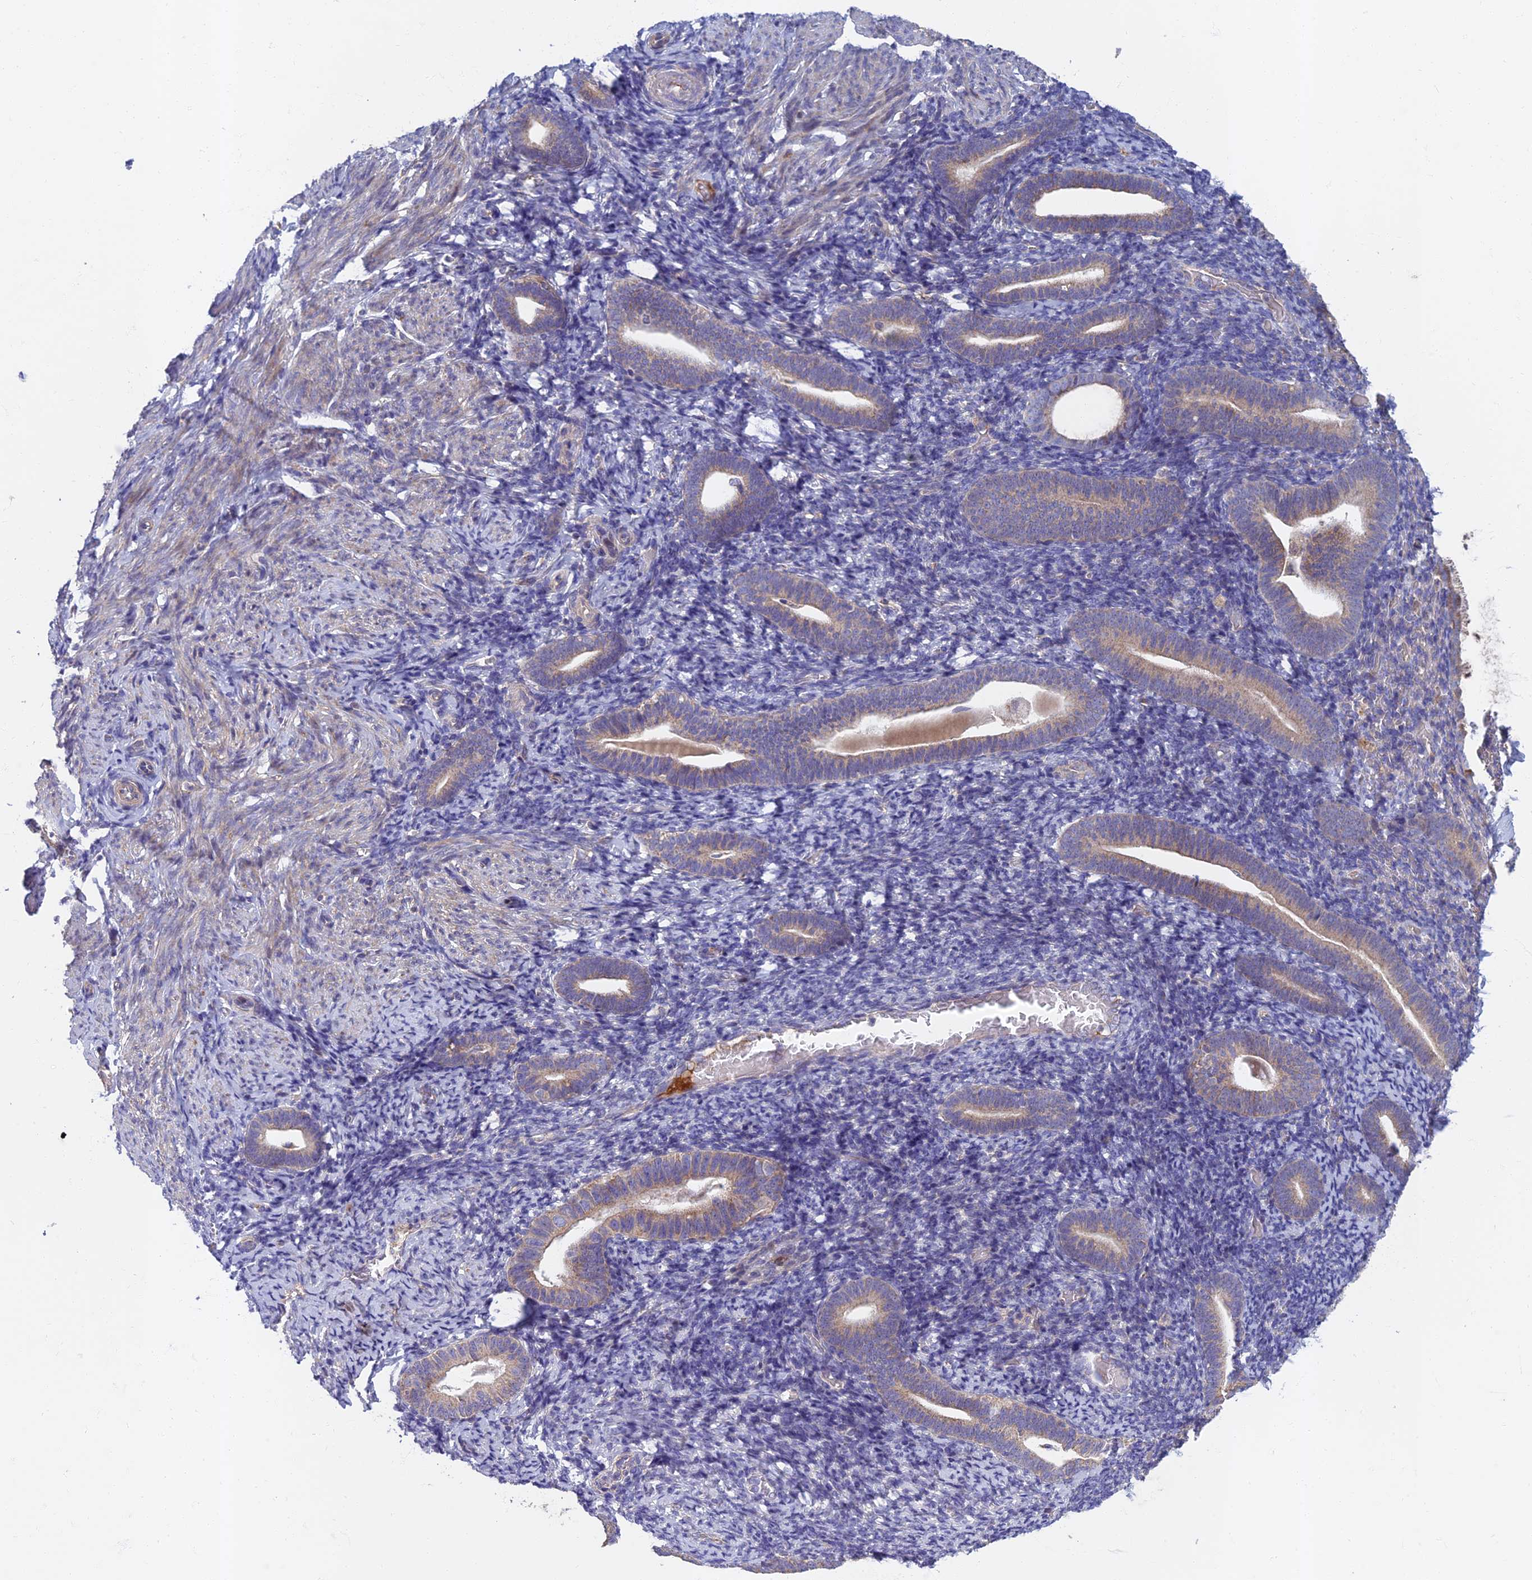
{"staining": {"intensity": "negative", "quantity": "none", "location": "none"}, "tissue": "endometrium", "cell_type": "Cells in endometrial stroma", "image_type": "normal", "snomed": [{"axis": "morphology", "description": "Normal tissue, NOS"}, {"axis": "topography", "description": "Endometrium"}], "caption": "DAB (3,3'-diaminobenzidine) immunohistochemical staining of normal endometrium displays no significant expression in cells in endometrial stroma. (DAB (3,3'-diaminobenzidine) IHC with hematoxylin counter stain).", "gene": "SOGA1", "patient": {"sex": "female", "age": 51}}